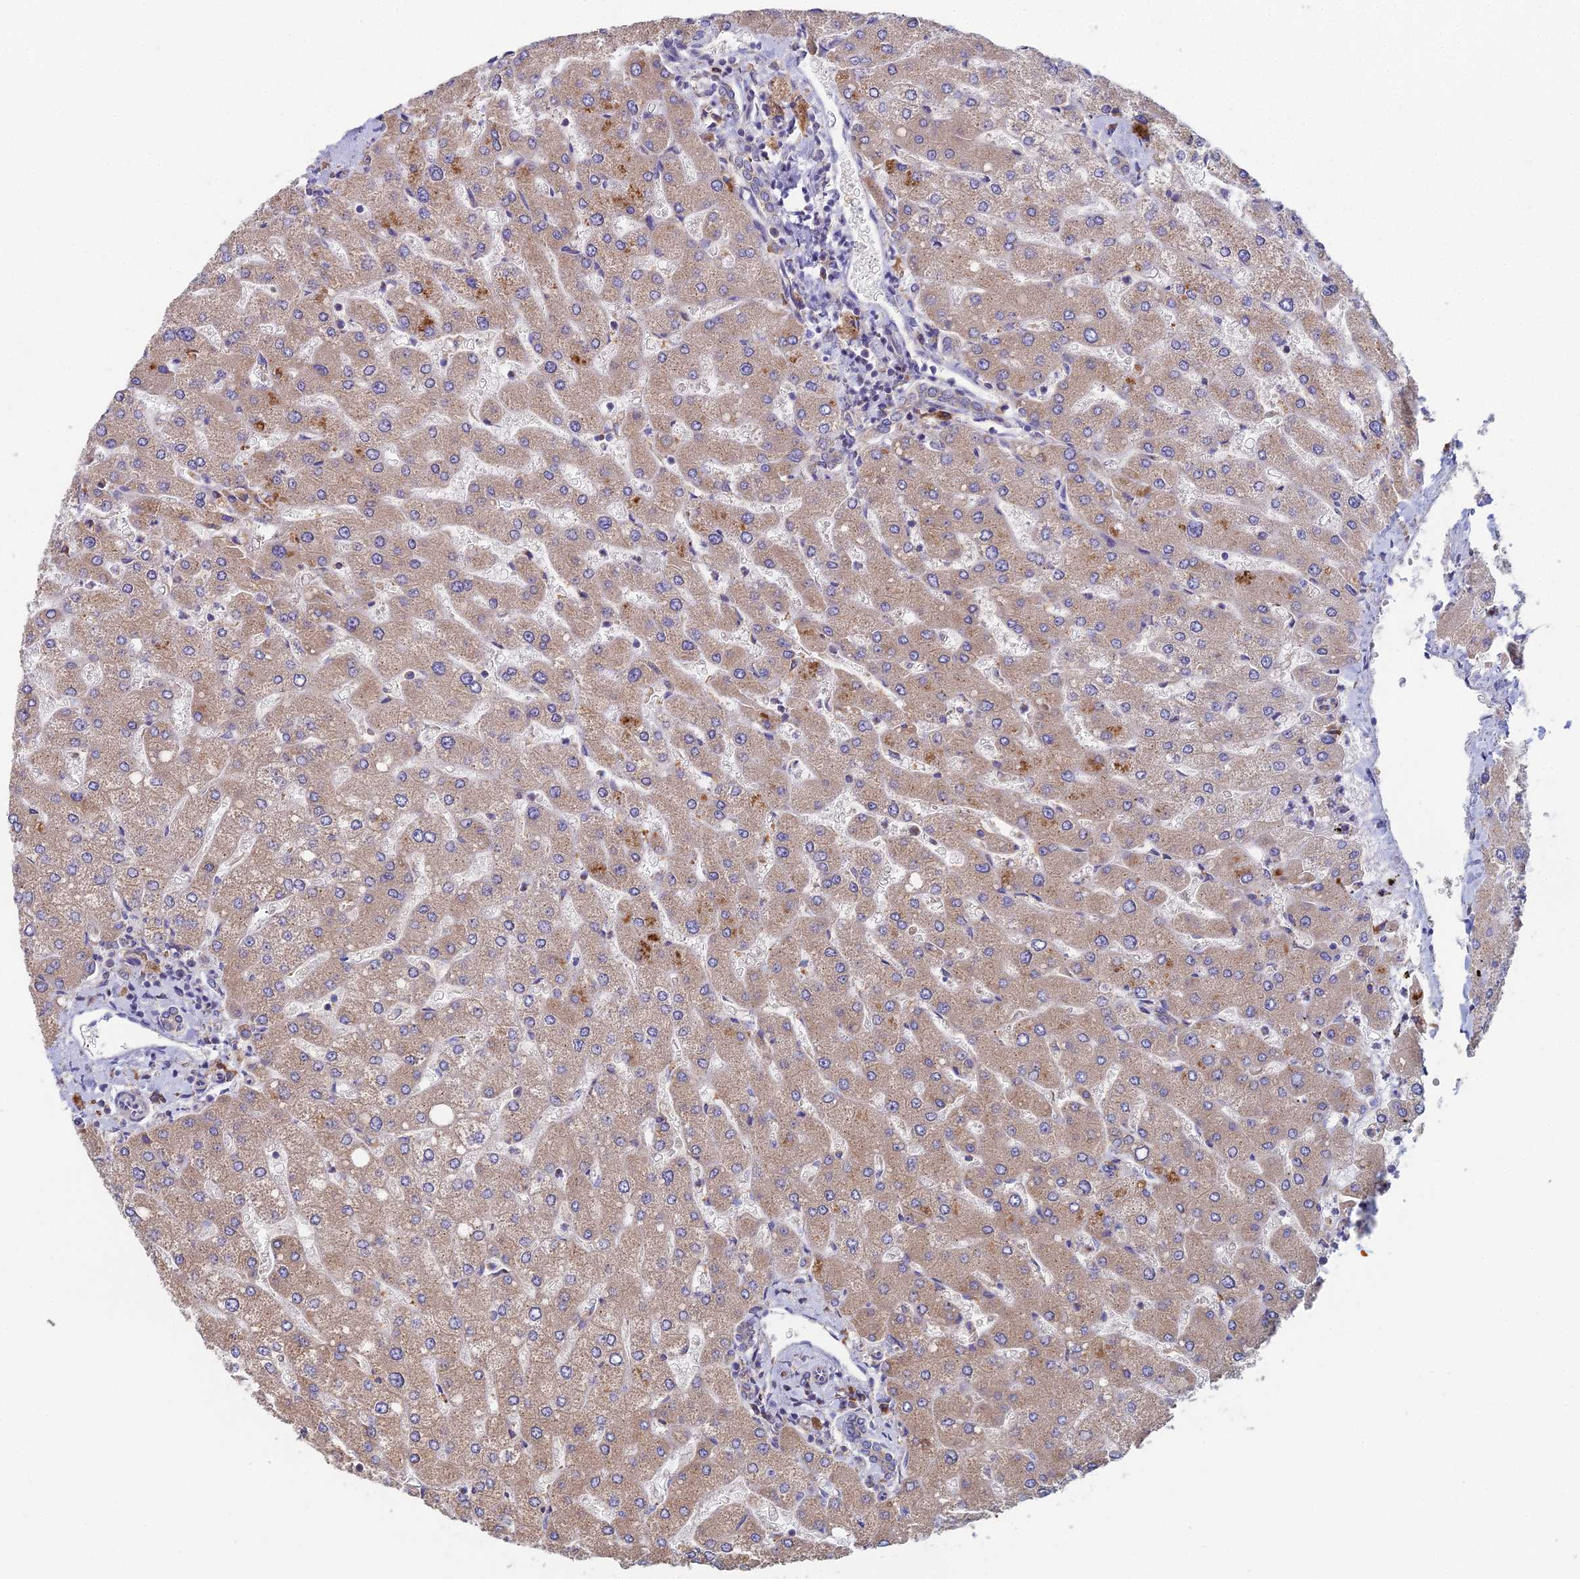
{"staining": {"intensity": "weak", "quantity": "<25%", "location": "cytoplasmic/membranous"}, "tissue": "liver", "cell_type": "Cholangiocytes", "image_type": "normal", "snomed": [{"axis": "morphology", "description": "Normal tissue, NOS"}, {"axis": "topography", "description": "Liver"}], "caption": "Liver stained for a protein using immunohistochemistry shows no staining cholangiocytes.", "gene": "CLCN3", "patient": {"sex": "male", "age": 55}}